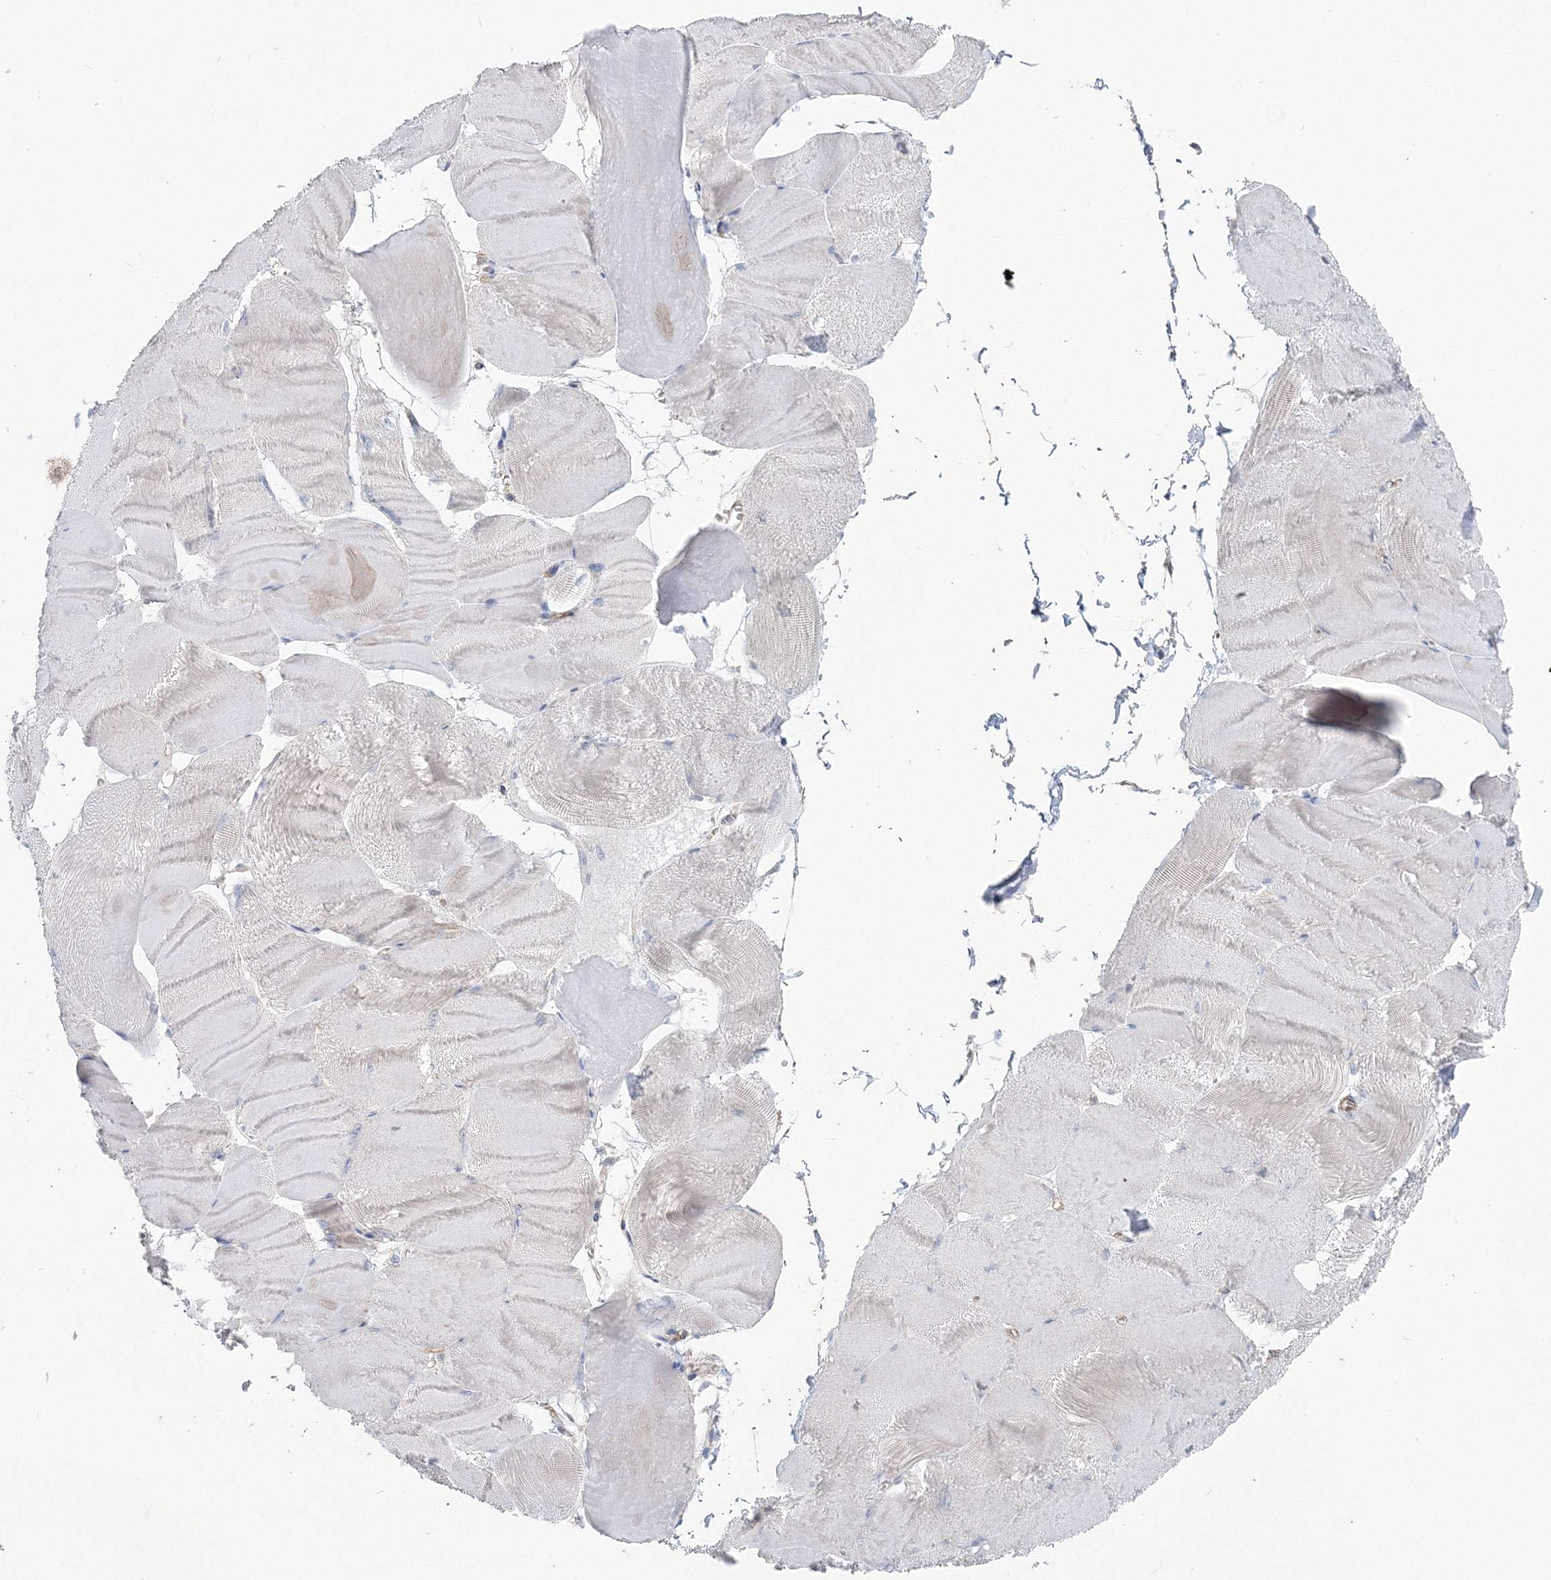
{"staining": {"intensity": "weak", "quantity": "<25%", "location": "cytoplasmic/membranous"}, "tissue": "skeletal muscle", "cell_type": "Myocytes", "image_type": "normal", "snomed": [{"axis": "morphology", "description": "Normal tissue, NOS"}, {"axis": "morphology", "description": "Basal cell carcinoma"}, {"axis": "topography", "description": "Skeletal muscle"}], "caption": "The micrograph reveals no staining of myocytes in unremarkable skeletal muscle. (Brightfield microscopy of DAB (3,3'-diaminobenzidine) IHC at high magnification).", "gene": "GGA2", "patient": {"sex": "female", "age": 64}}